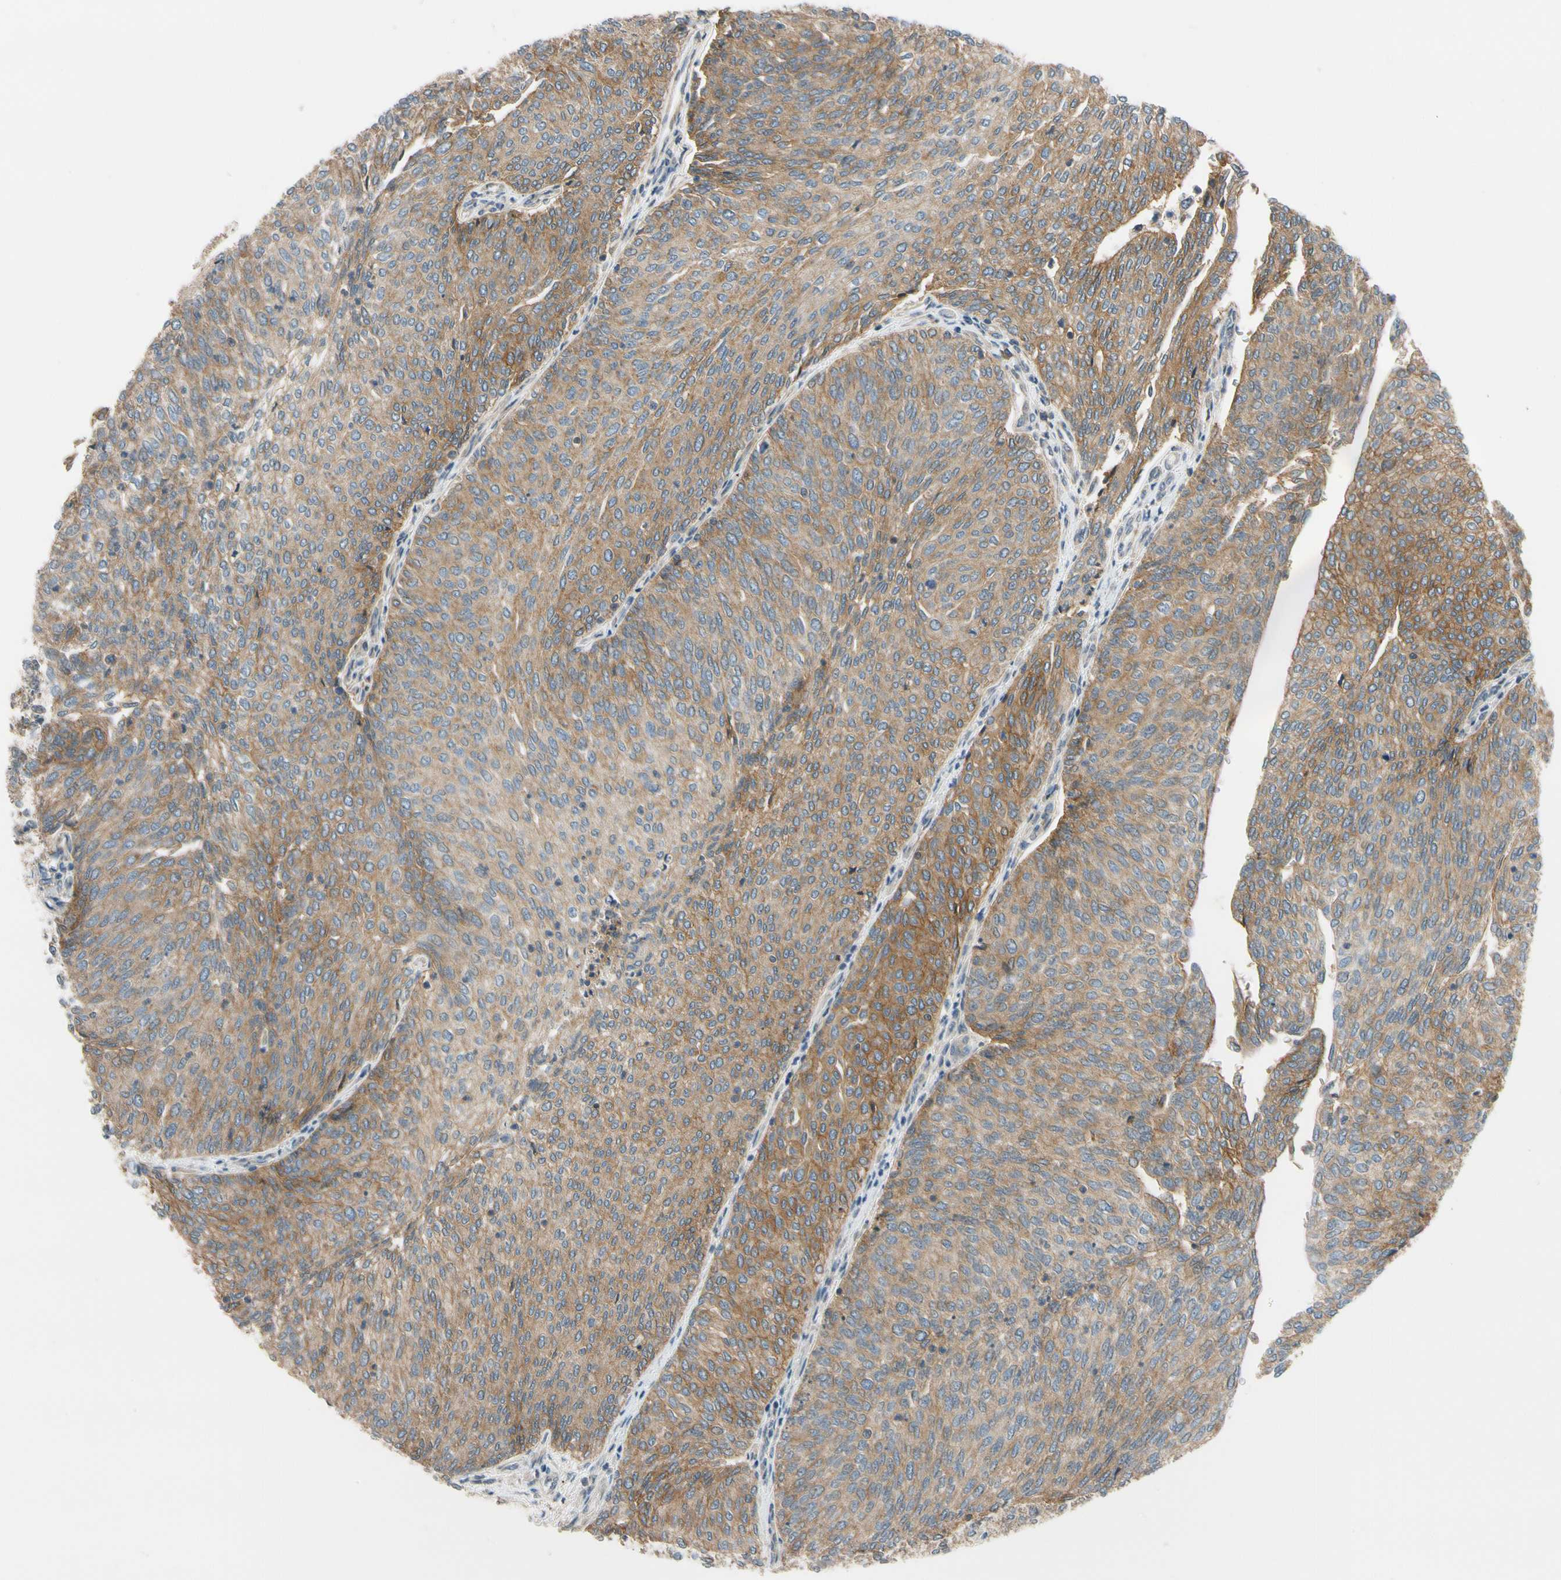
{"staining": {"intensity": "moderate", "quantity": ">75%", "location": "cytoplasmic/membranous"}, "tissue": "urothelial cancer", "cell_type": "Tumor cells", "image_type": "cancer", "snomed": [{"axis": "morphology", "description": "Urothelial carcinoma, Low grade"}, {"axis": "topography", "description": "Urinary bladder"}], "caption": "High-power microscopy captured an immunohistochemistry photomicrograph of urothelial carcinoma (low-grade), revealing moderate cytoplasmic/membranous staining in approximately >75% of tumor cells.", "gene": "MST1R", "patient": {"sex": "female", "age": 79}}